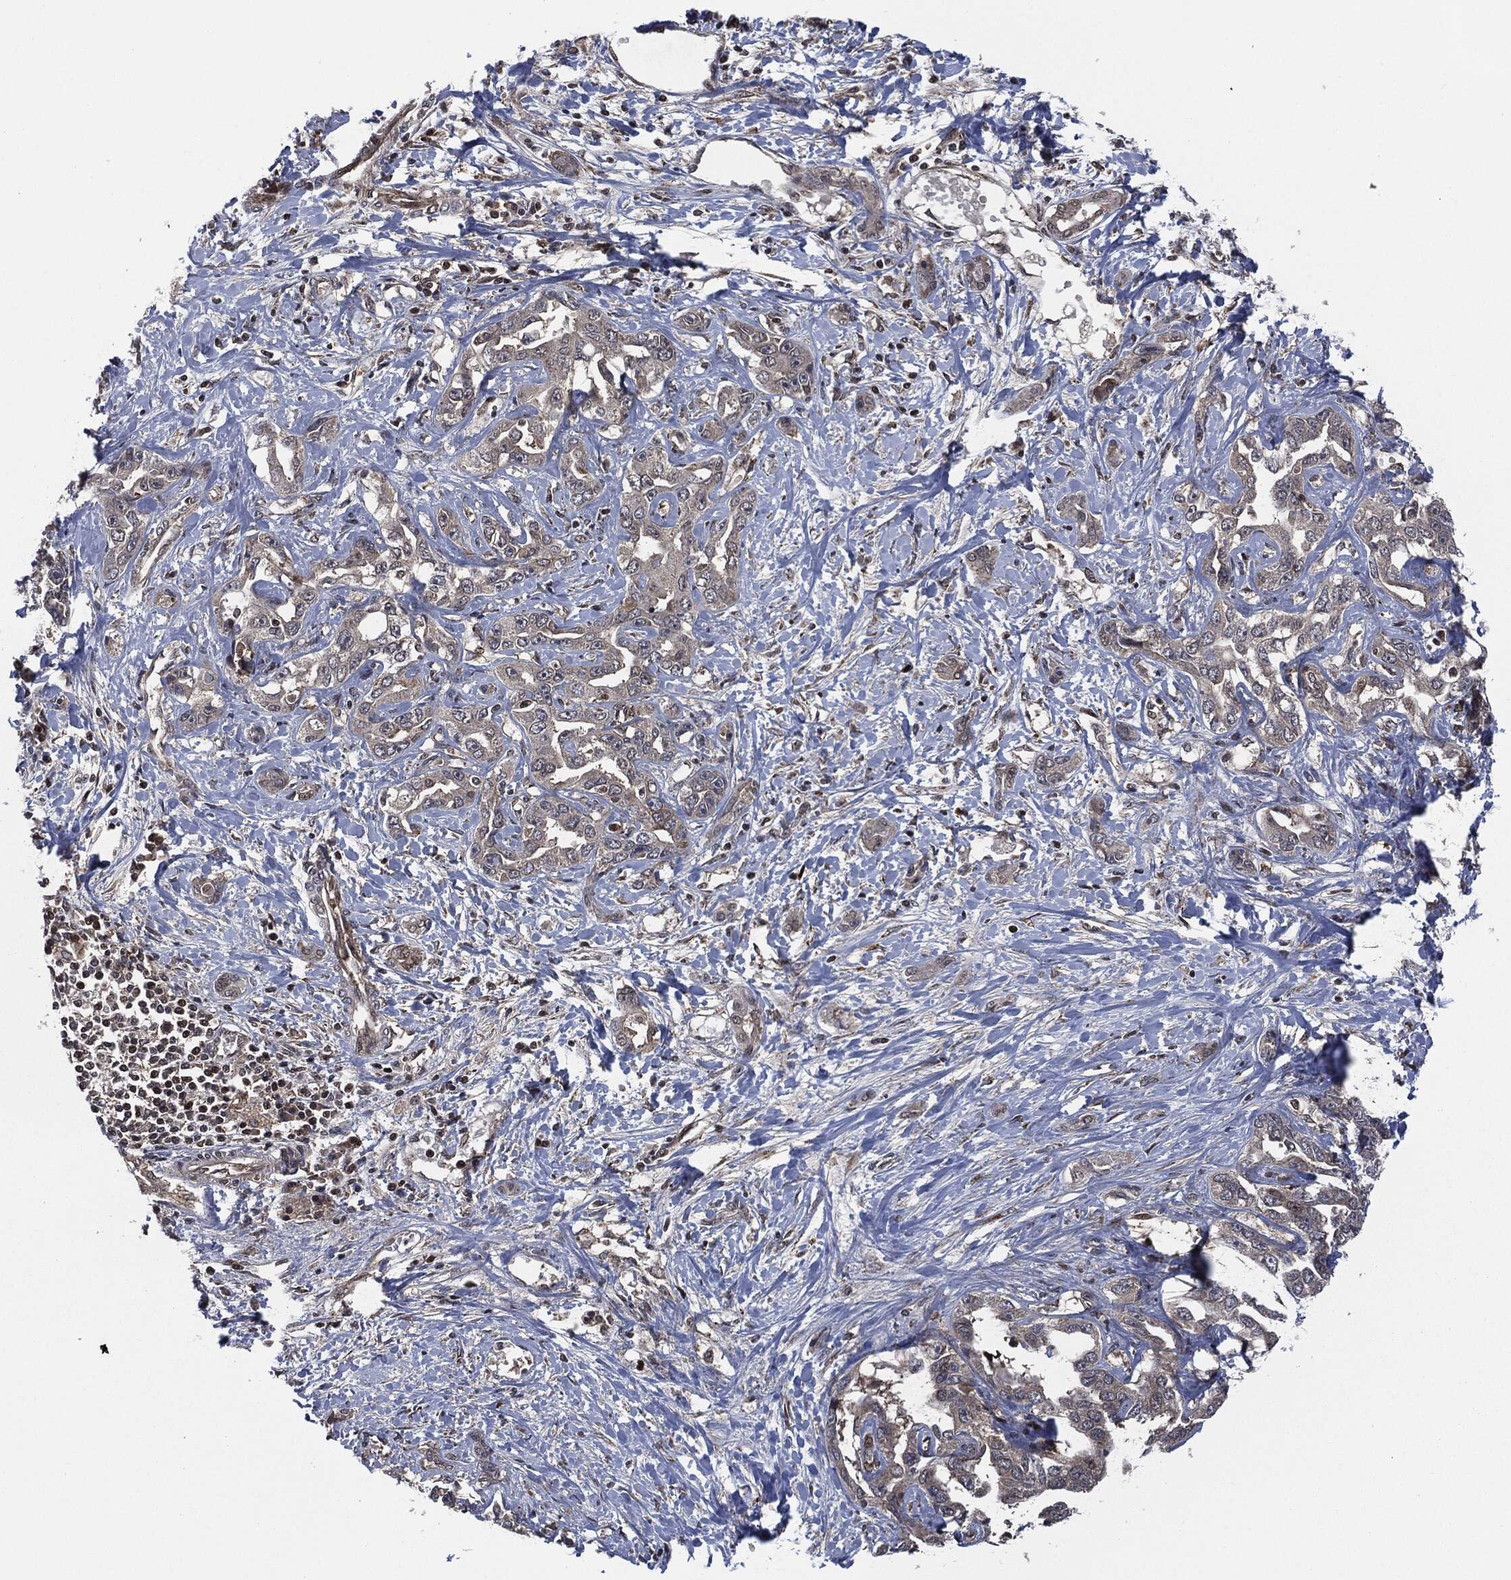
{"staining": {"intensity": "negative", "quantity": "none", "location": "none"}, "tissue": "liver cancer", "cell_type": "Tumor cells", "image_type": "cancer", "snomed": [{"axis": "morphology", "description": "Cholangiocarcinoma"}, {"axis": "topography", "description": "Liver"}], "caption": "Immunohistochemistry of liver cancer (cholangiocarcinoma) demonstrates no staining in tumor cells.", "gene": "HRAS", "patient": {"sex": "male", "age": 59}}